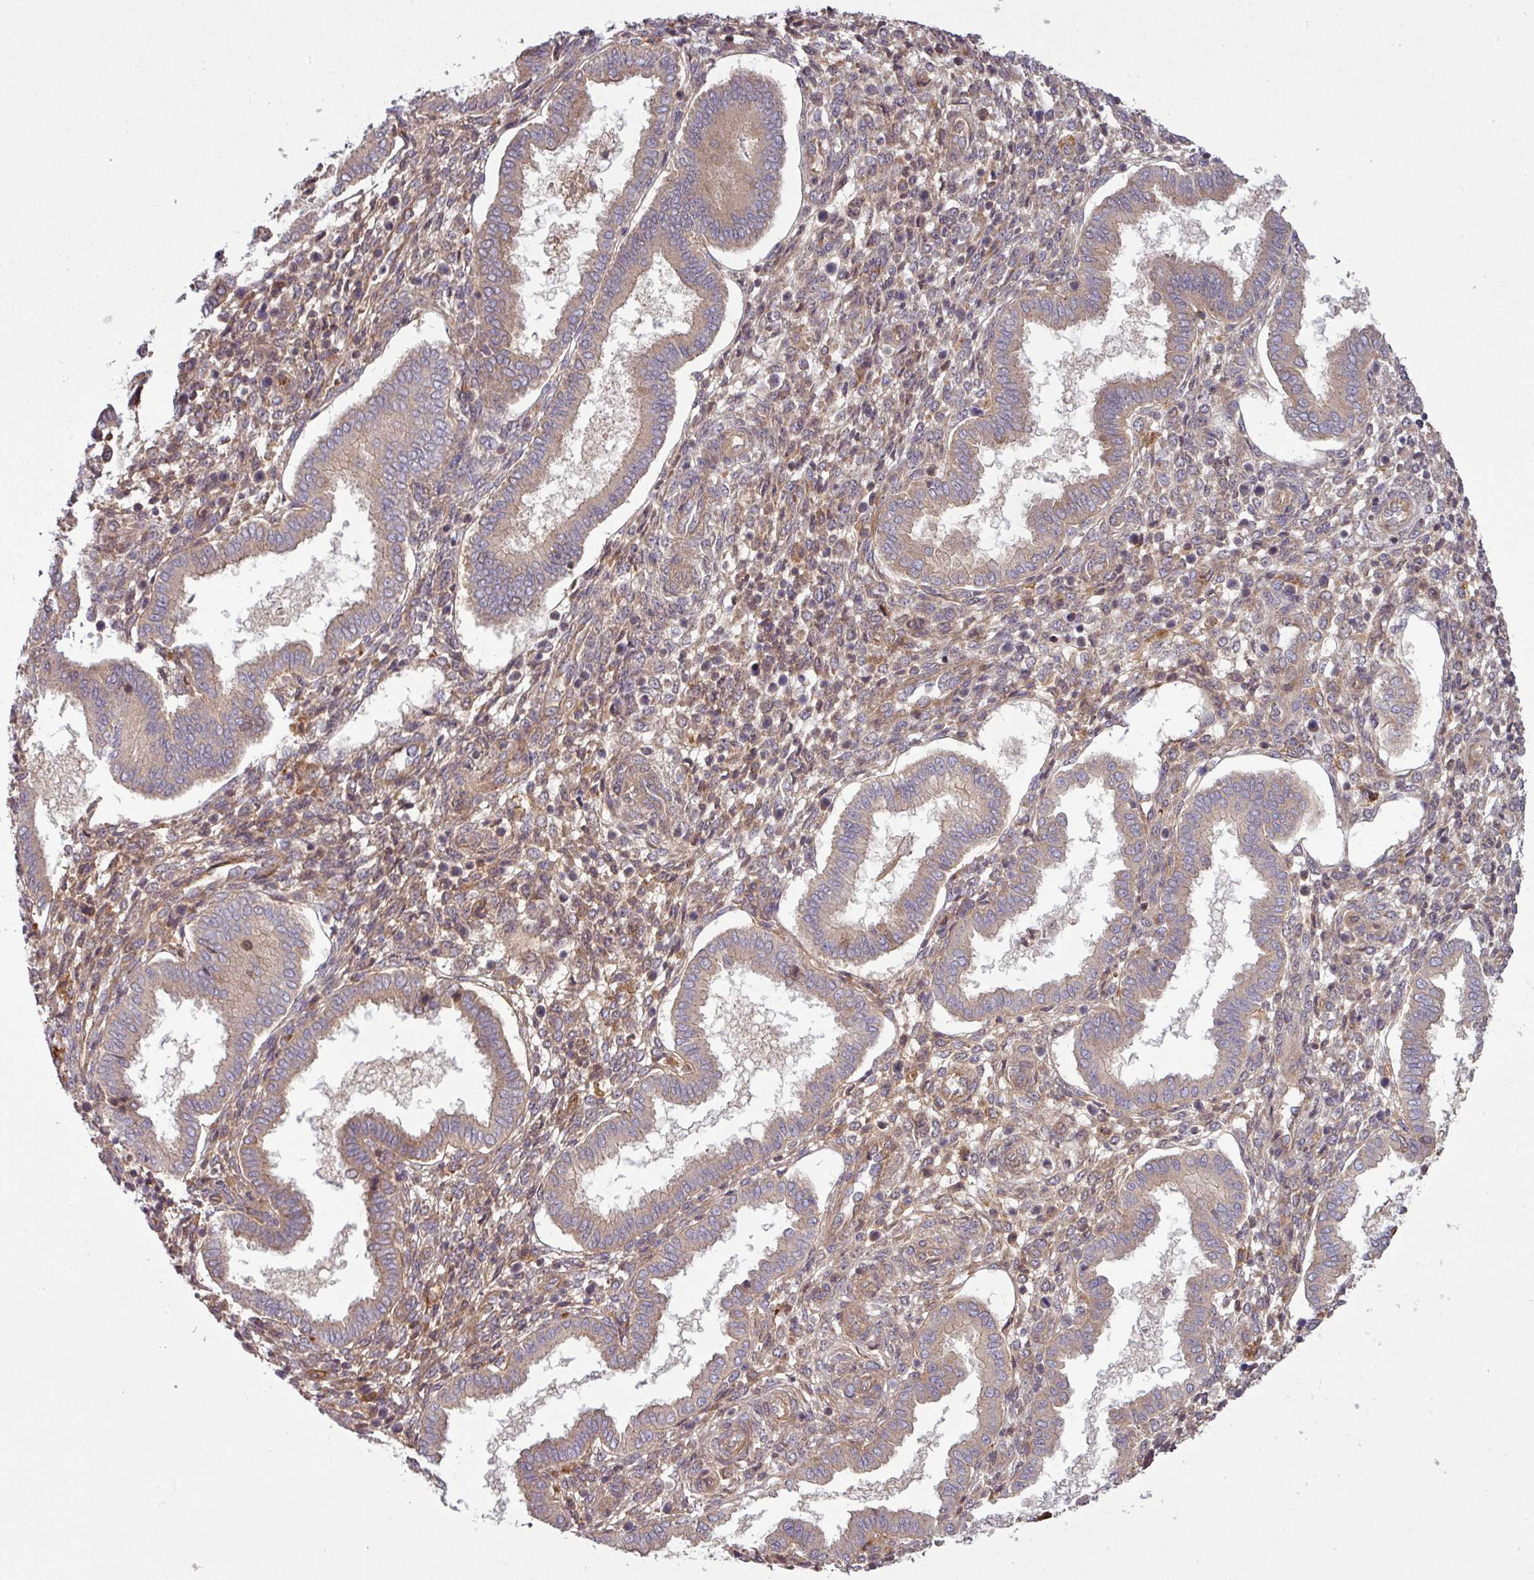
{"staining": {"intensity": "weak", "quantity": ">75%", "location": "cytoplasmic/membranous"}, "tissue": "endometrium", "cell_type": "Cells in endometrial stroma", "image_type": "normal", "snomed": [{"axis": "morphology", "description": "Normal tissue, NOS"}, {"axis": "topography", "description": "Endometrium"}], "caption": "IHC micrograph of benign human endometrium stained for a protein (brown), which demonstrates low levels of weak cytoplasmic/membranous expression in about >75% of cells in endometrial stroma.", "gene": "SNRNP25", "patient": {"sex": "female", "age": 24}}